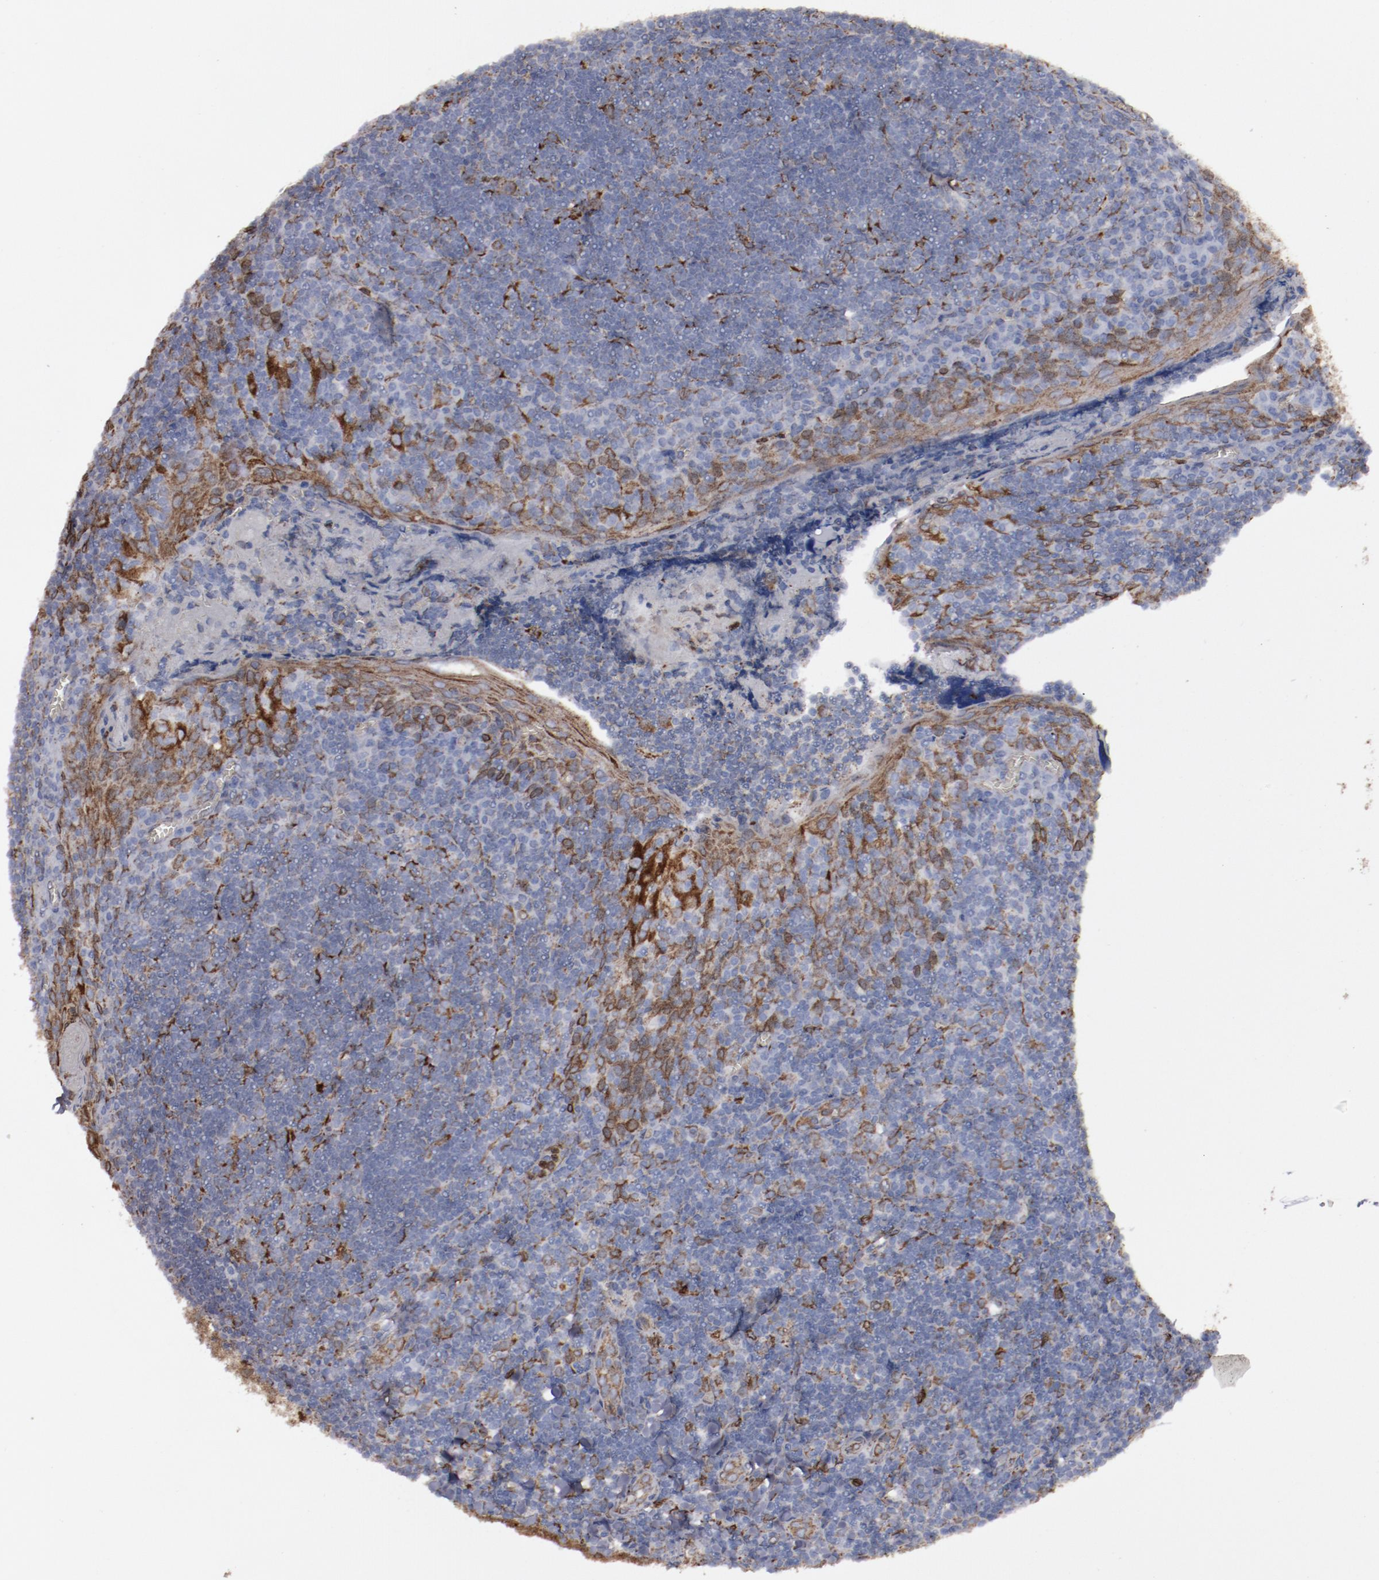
{"staining": {"intensity": "moderate", "quantity": "<25%", "location": "cytoplasmic/membranous"}, "tissue": "tonsil", "cell_type": "Germinal center cells", "image_type": "normal", "snomed": [{"axis": "morphology", "description": "Normal tissue, NOS"}, {"axis": "topography", "description": "Tonsil"}], "caption": "An IHC micrograph of normal tissue is shown. Protein staining in brown highlights moderate cytoplasmic/membranous positivity in tonsil within germinal center cells. (DAB = brown stain, brightfield microscopy at high magnification).", "gene": "ERLIN2", "patient": {"sex": "male", "age": 20}}